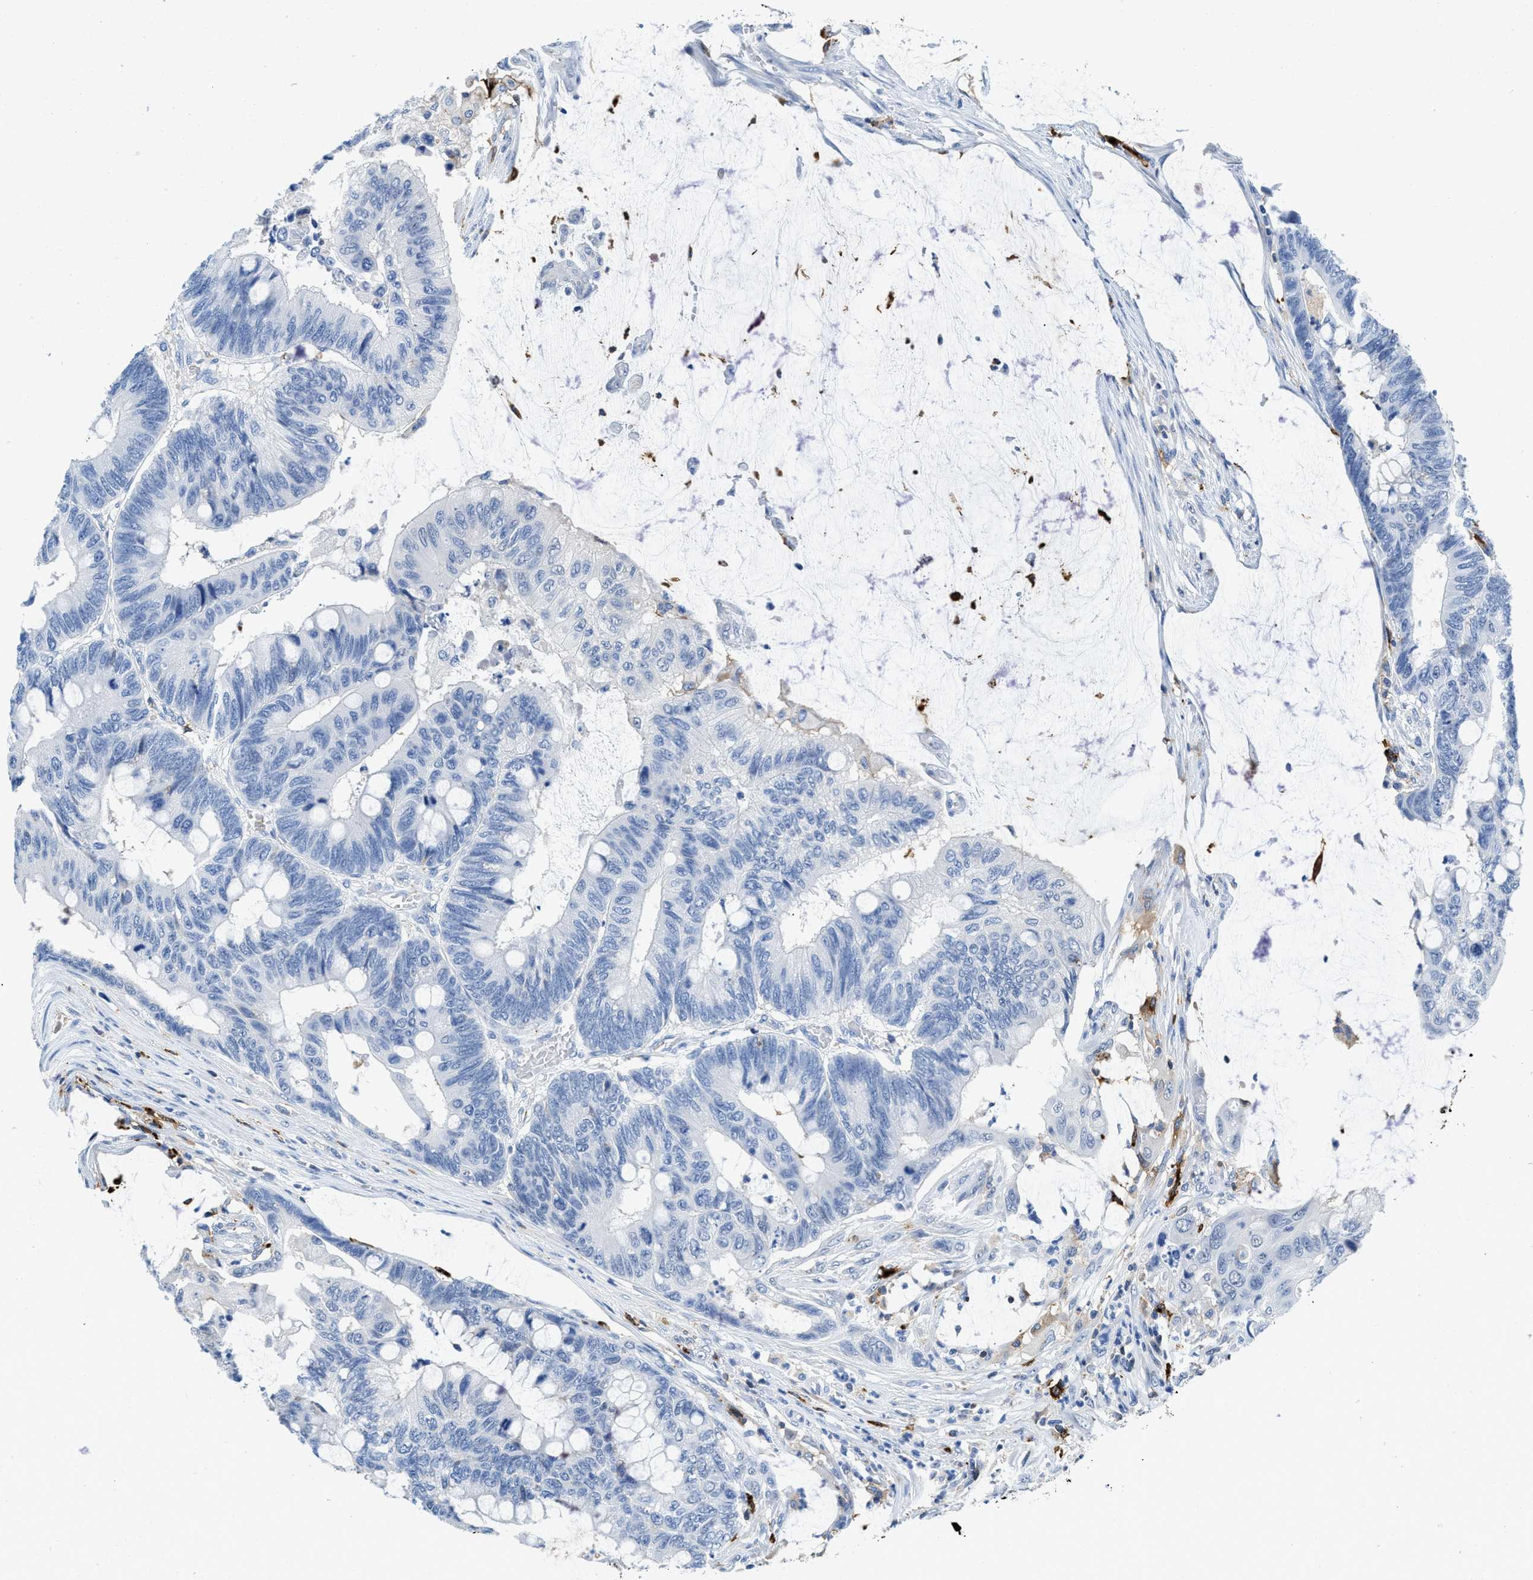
{"staining": {"intensity": "negative", "quantity": "none", "location": "none"}, "tissue": "colorectal cancer", "cell_type": "Tumor cells", "image_type": "cancer", "snomed": [{"axis": "morphology", "description": "Normal tissue, NOS"}, {"axis": "morphology", "description": "Adenocarcinoma, NOS"}, {"axis": "topography", "description": "Rectum"}], "caption": "Tumor cells show no significant protein staining in colorectal adenocarcinoma.", "gene": "CD226", "patient": {"sex": "male", "age": 92}}